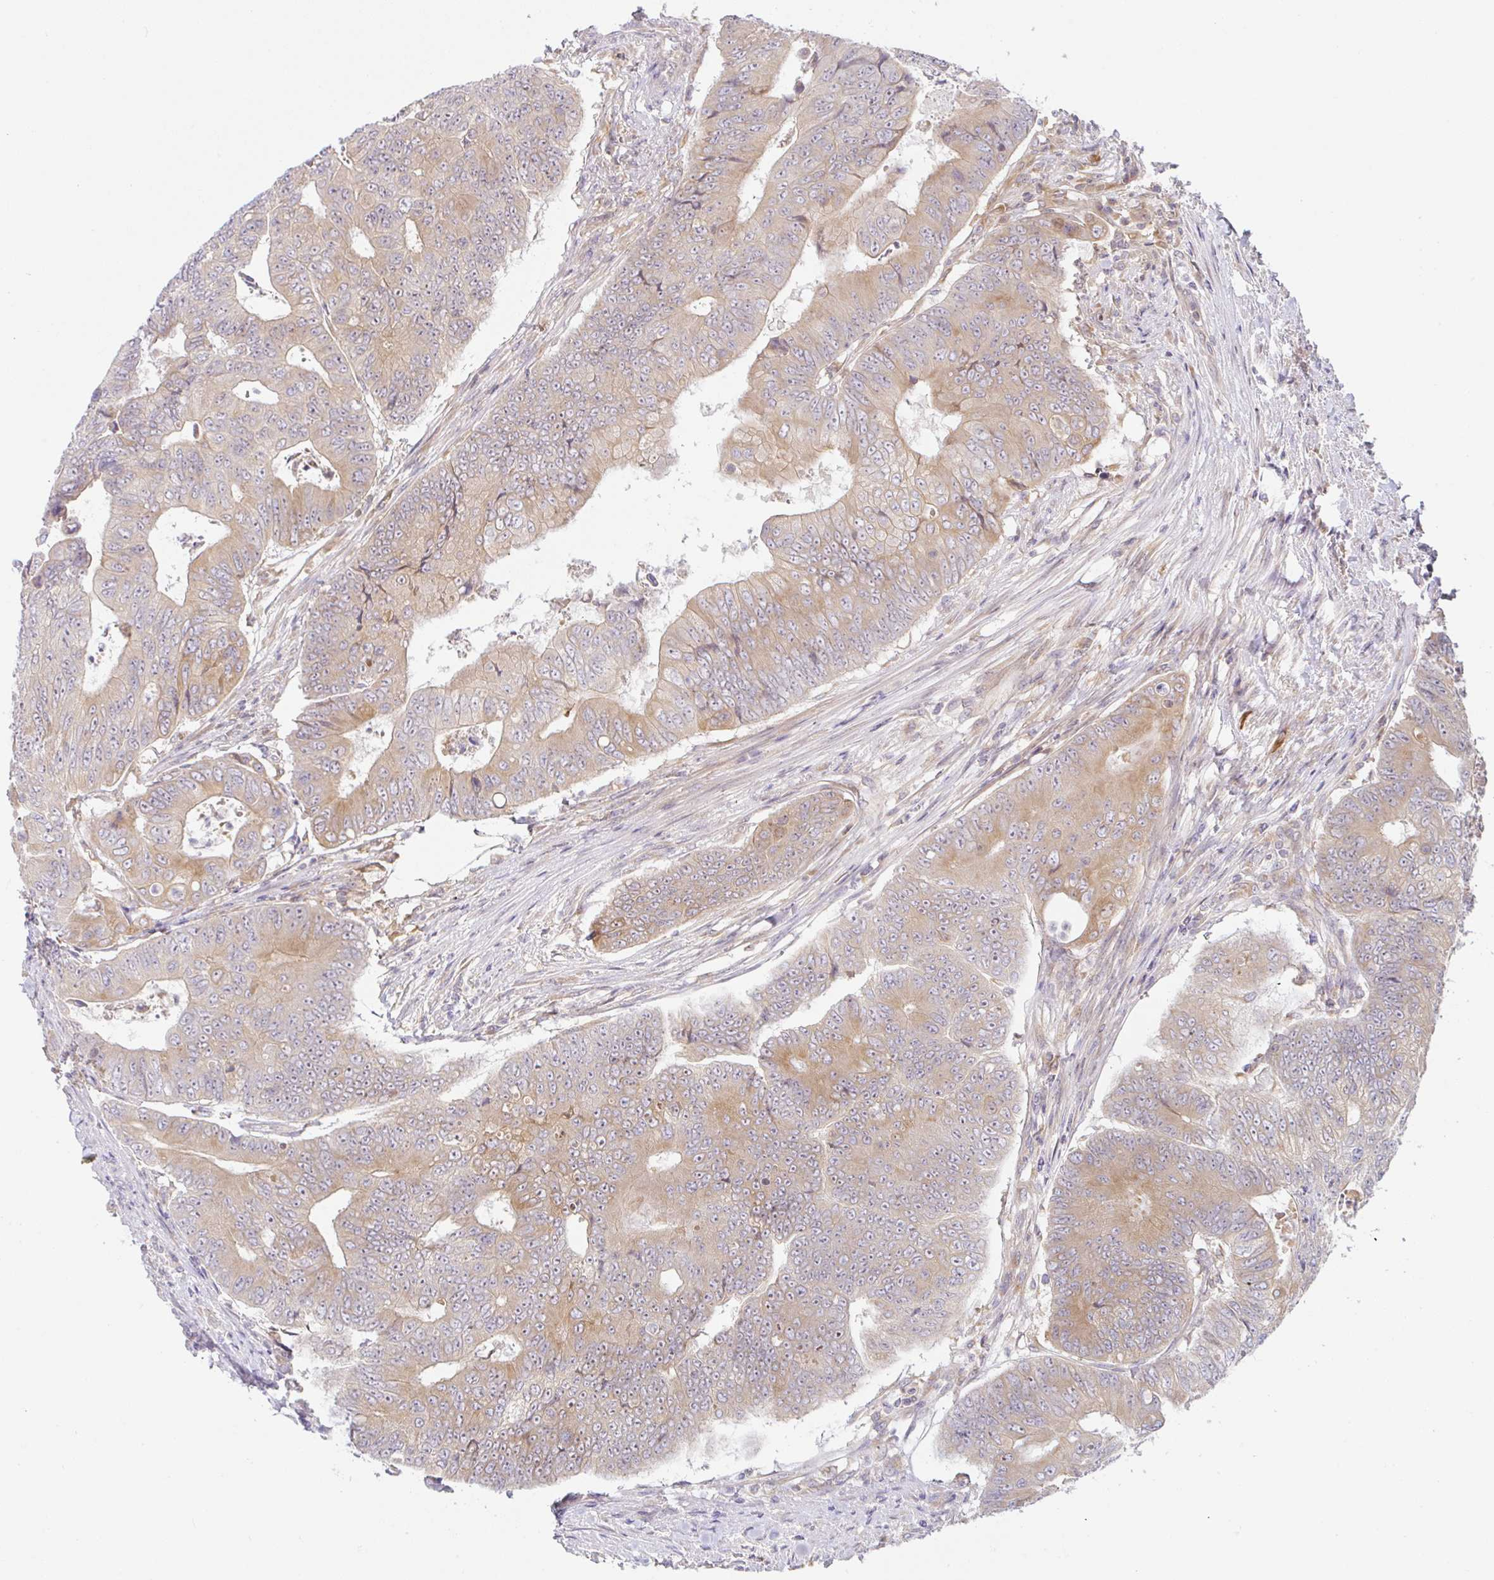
{"staining": {"intensity": "moderate", "quantity": "25%-75%", "location": "cytoplasmic/membranous"}, "tissue": "colorectal cancer", "cell_type": "Tumor cells", "image_type": "cancer", "snomed": [{"axis": "morphology", "description": "Adenocarcinoma, NOS"}, {"axis": "topography", "description": "Colon"}], "caption": "There is medium levels of moderate cytoplasmic/membranous expression in tumor cells of colorectal cancer, as demonstrated by immunohistochemical staining (brown color).", "gene": "DERL2", "patient": {"sex": "female", "age": 48}}